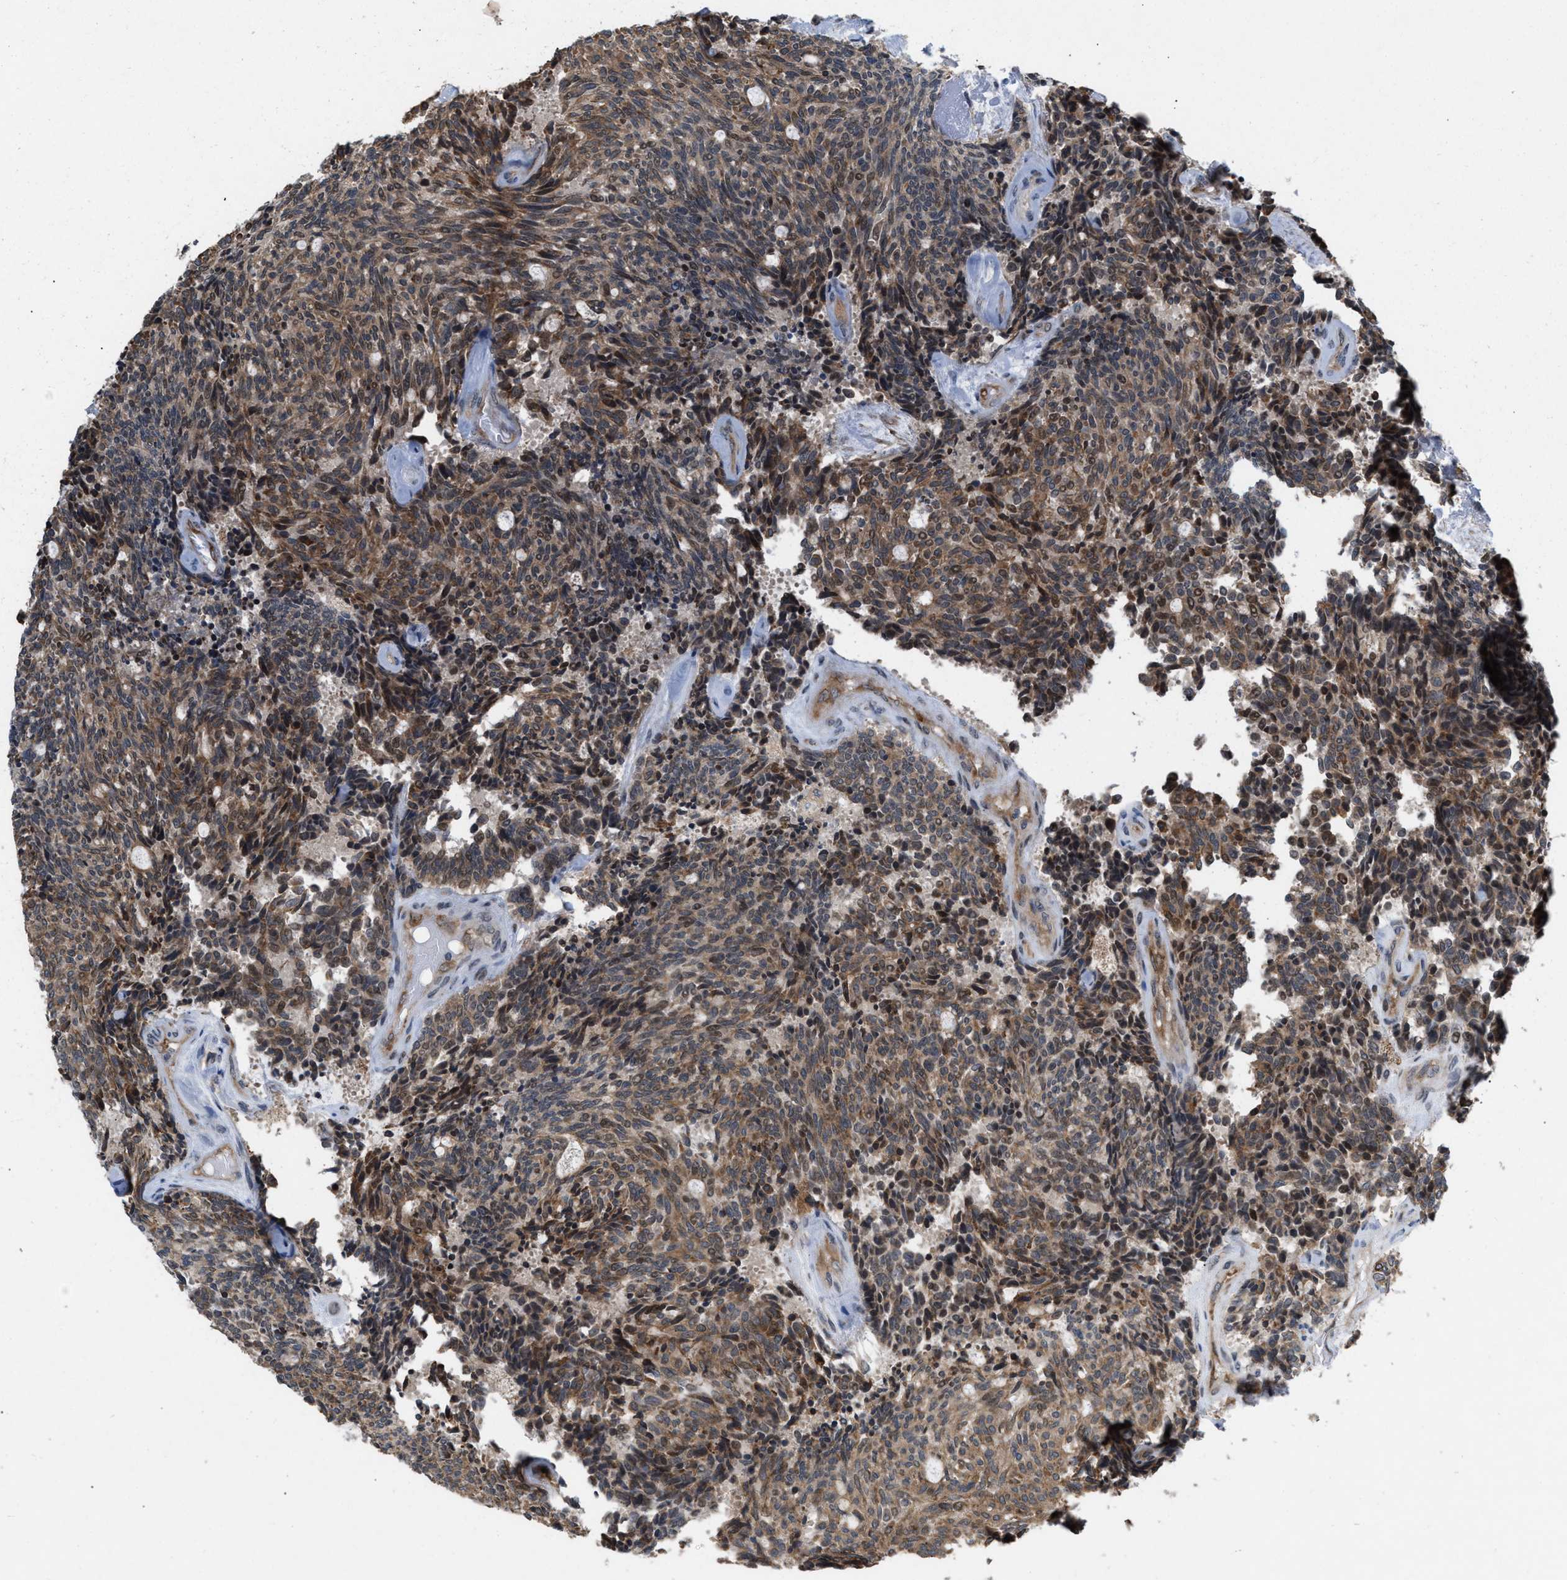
{"staining": {"intensity": "moderate", "quantity": ">75%", "location": "cytoplasmic/membranous"}, "tissue": "carcinoid", "cell_type": "Tumor cells", "image_type": "cancer", "snomed": [{"axis": "morphology", "description": "Carcinoid, malignant, NOS"}, {"axis": "topography", "description": "Pancreas"}], "caption": "Immunohistochemistry (IHC) (DAB (3,3'-diaminobenzidine)) staining of carcinoid reveals moderate cytoplasmic/membranous protein staining in about >75% of tumor cells.", "gene": "MFSD6", "patient": {"sex": "female", "age": 54}}